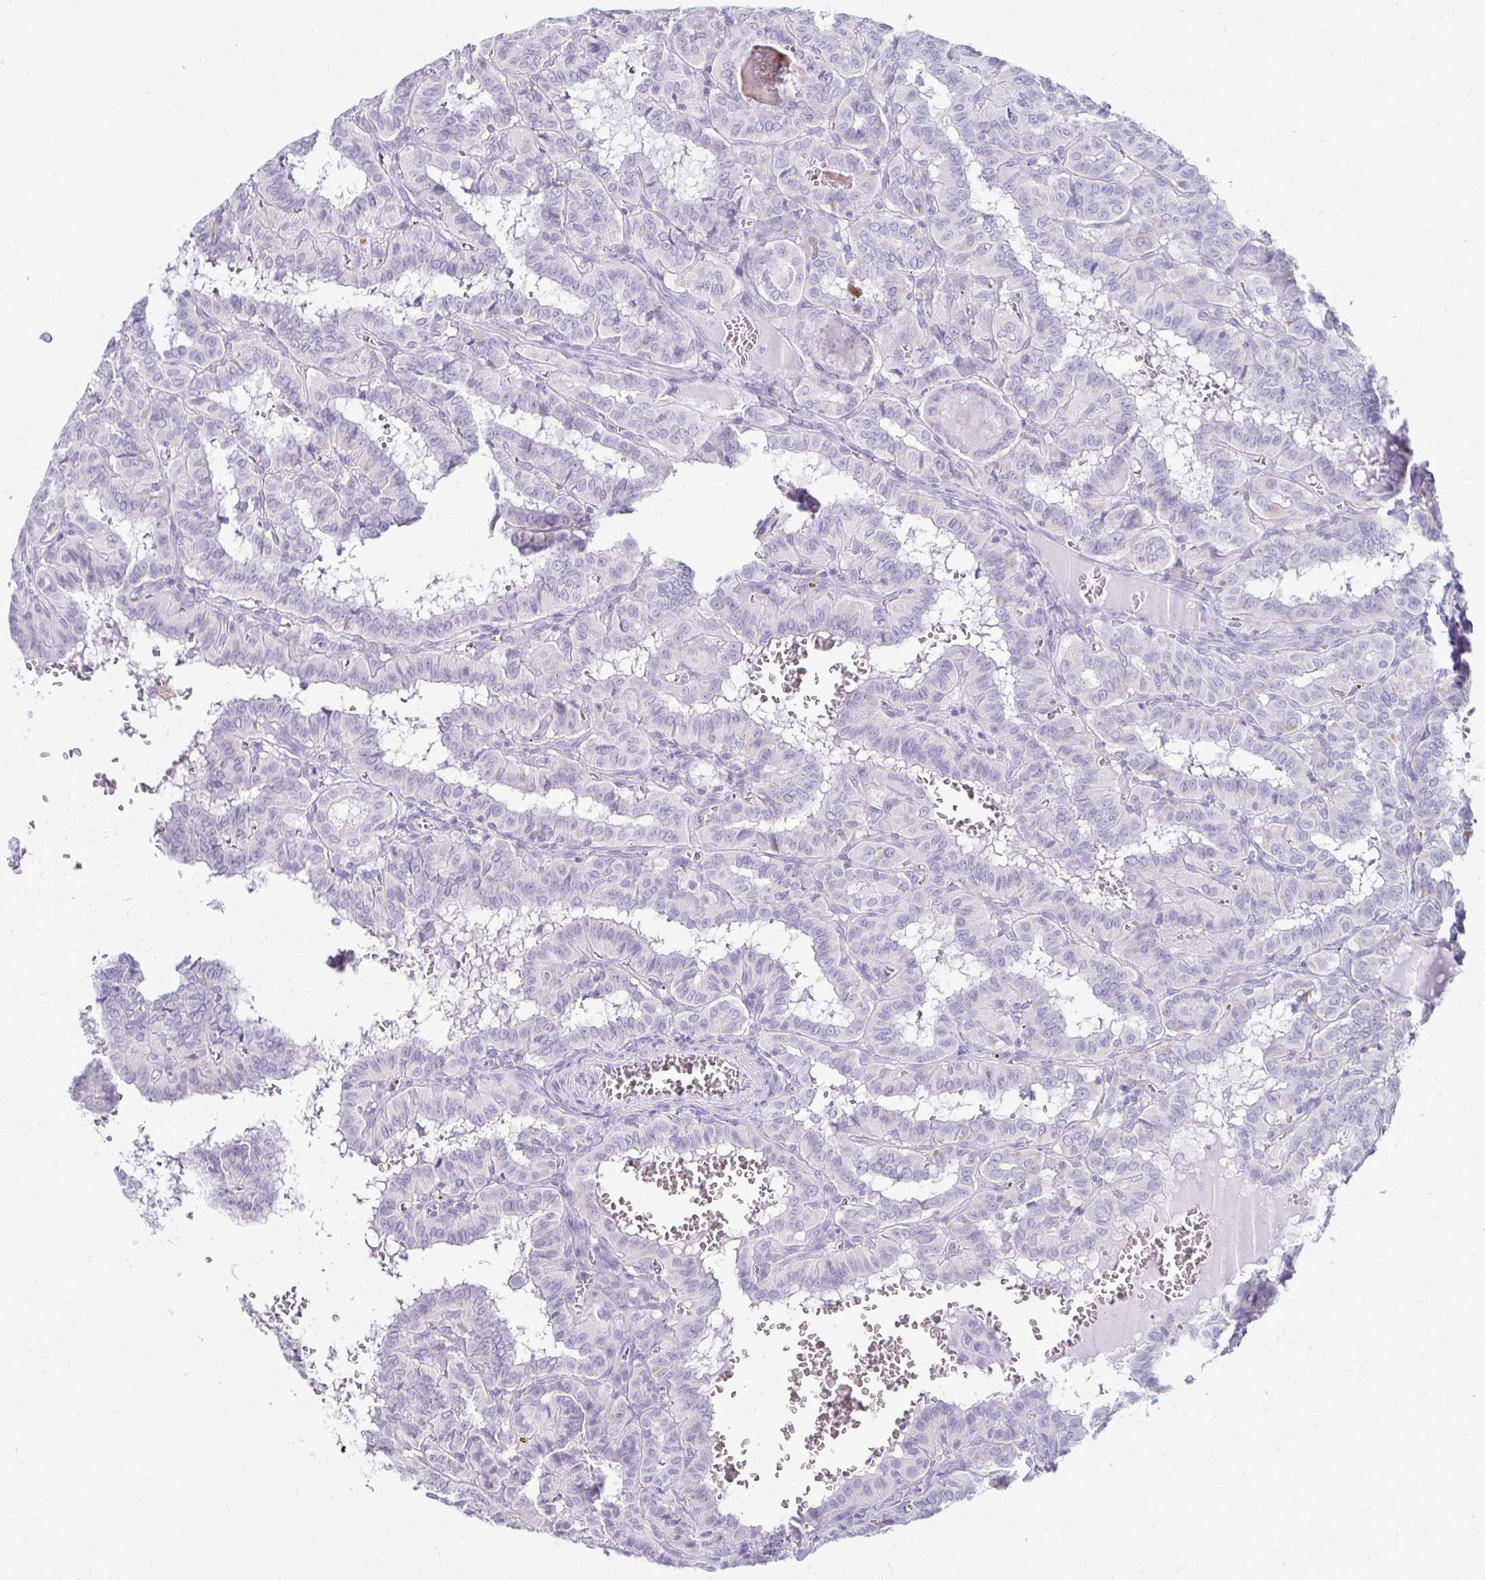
{"staining": {"intensity": "negative", "quantity": "none", "location": "none"}, "tissue": "thyroid cancer", "cell_type": "Tumor cells", "image_type": "cancer", "snomed": [{"axis": "morphology", "description": "Papillary adenocarcinoma, NOS"}, {"axis": "topography", "description": "Thyroid gland"}], "caption": "The IHC histopathology image has no significant positivity in tumor cells of thyroid cancer tissue. Brightfield microscopy of IHC stained with DAB (brown) and hematoxylin (blue), captured at high magnification.", "gene": "FCGR2B", "patient": {"sex": "female", "age": 21}}